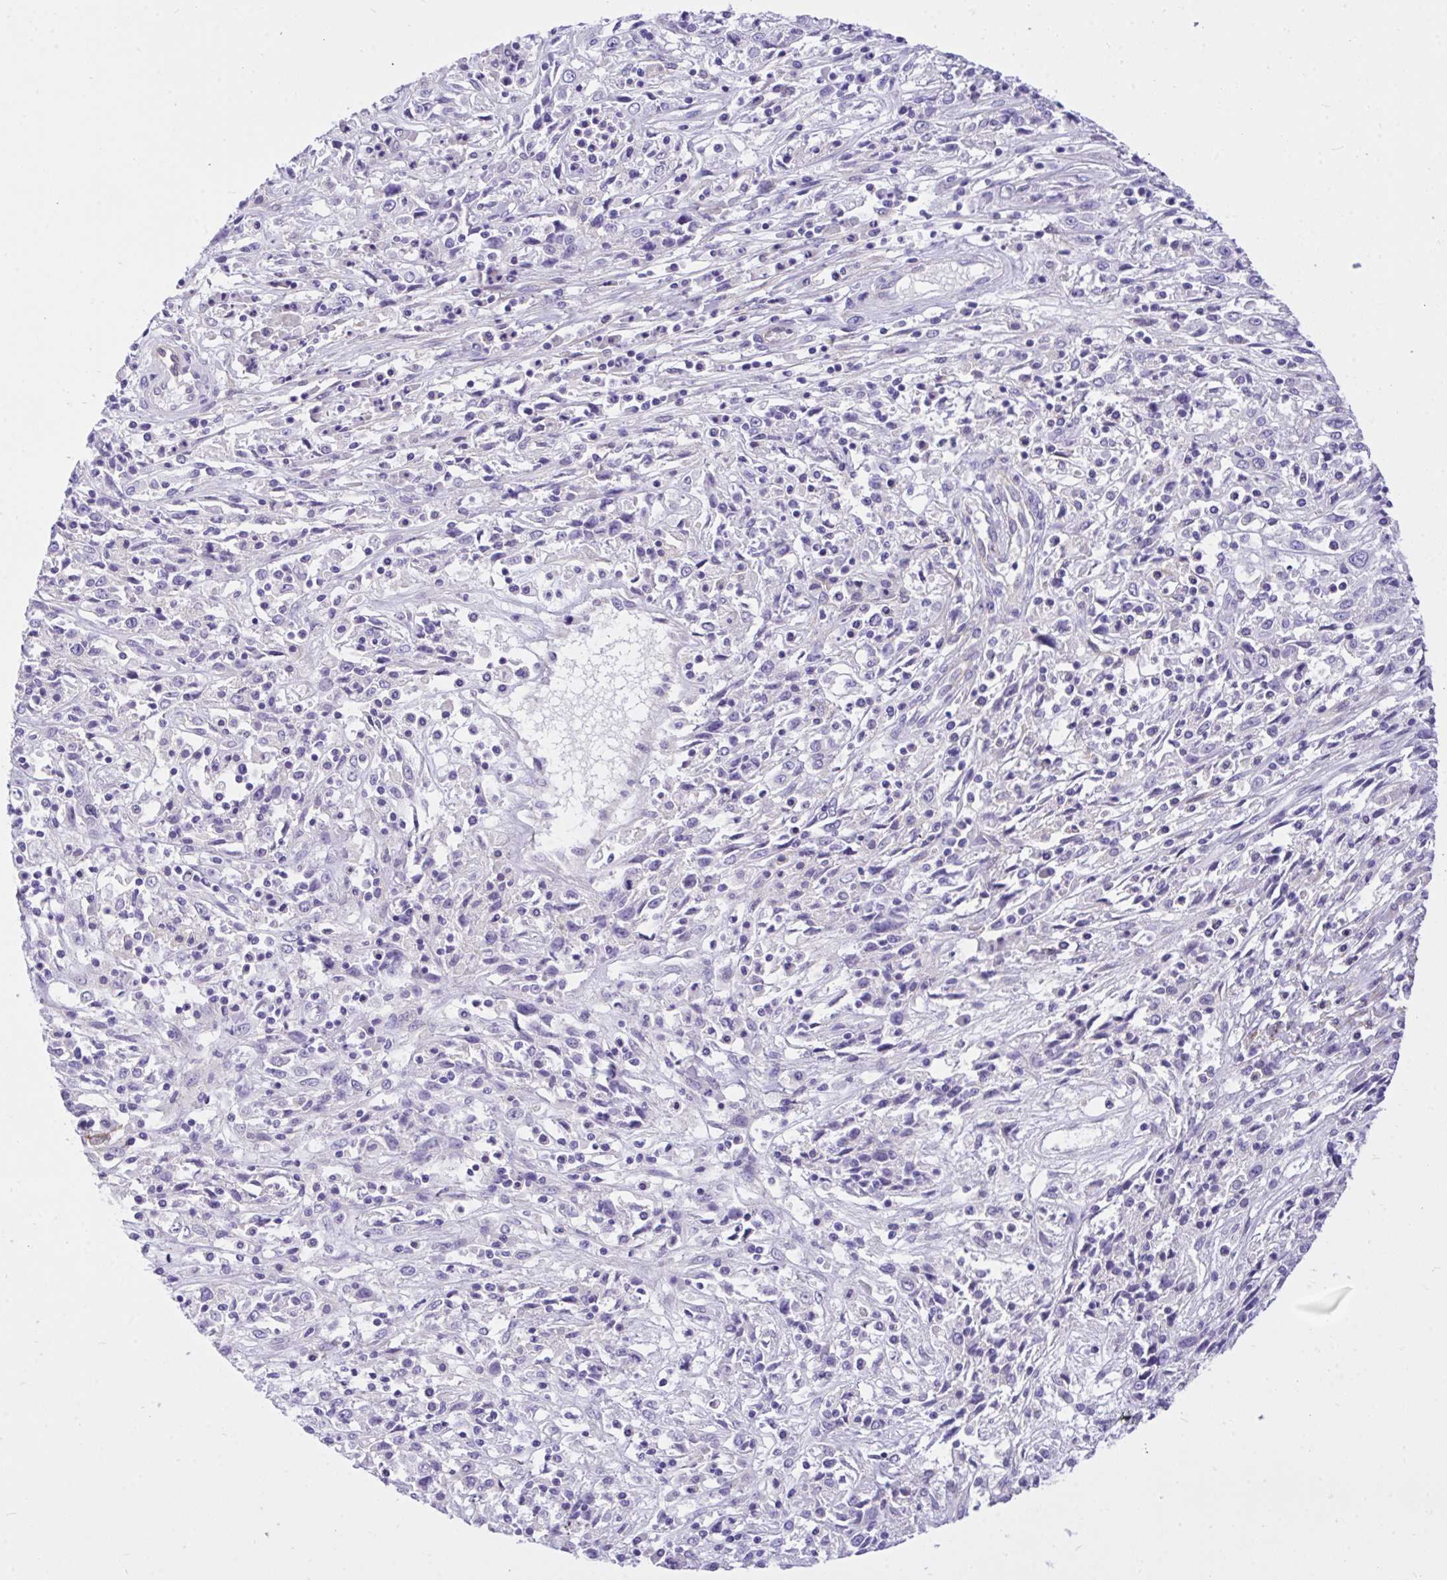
{"staining": {"intensity": "negative", "quantity": "none", "location": "none"}, "tissue": "cervical cancer", "cell_type": "Tumor cells", "image_type": "cancer", "snomed": [{"axis": "morphology", "description": "Adenocarcinoma, NOS"}, {"axis": "topography", "description": "Cervix"}], "caption": "Image shows no significant protein staining in tumor cells of cervical cancer.", "gene": "TLN2", "patient": {"sex": "female", "age": 40}}